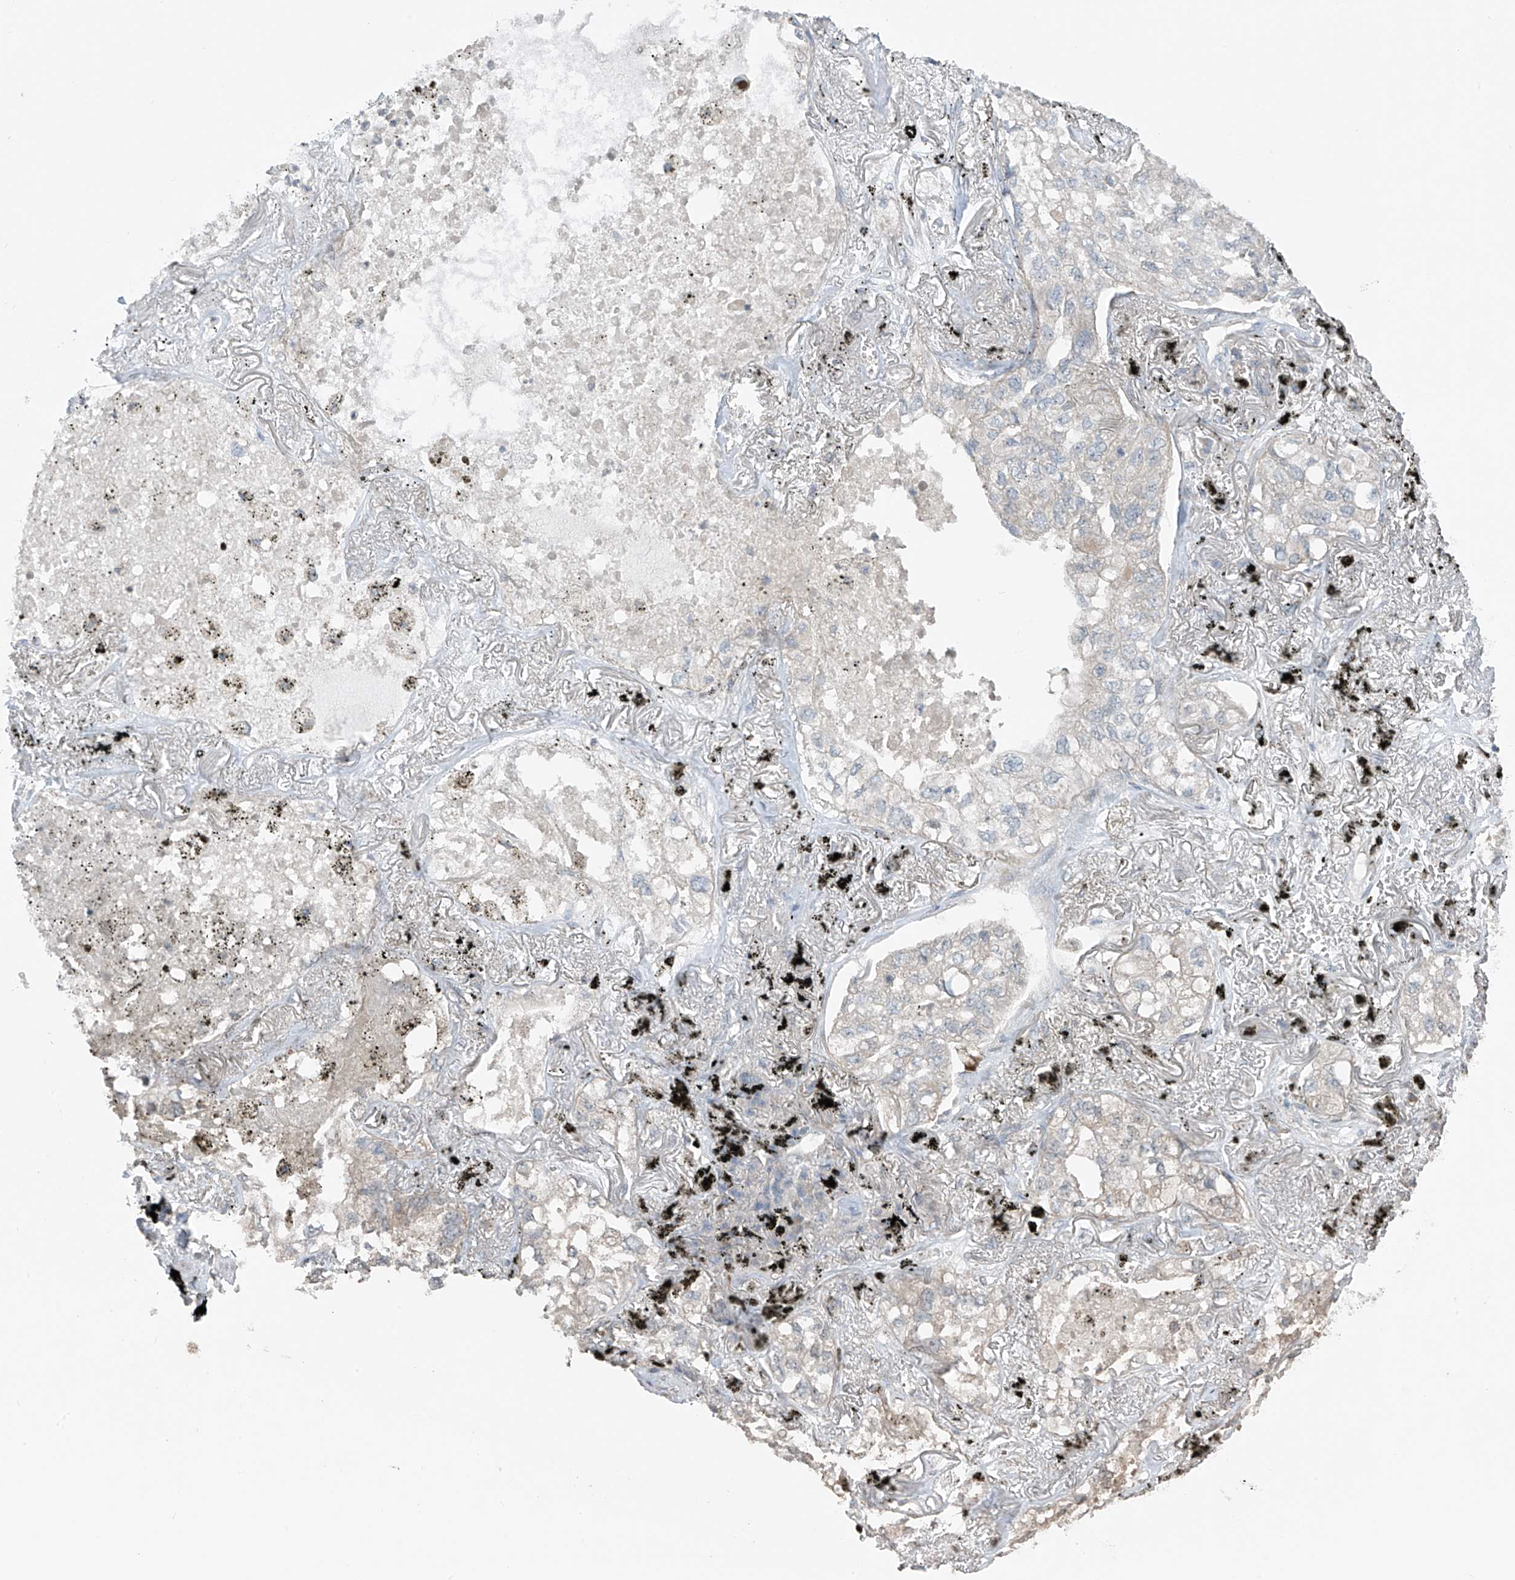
{"staining": {"intensity": "negative", "quantity": "none", "location": "none"}, "tissue": "lung cancer", "cell_type": "Tumor cells", "image_type": "cancer", "snomed": [{"axis": "morphology", "description": "Adenocarcinoma, NOS"}, {"axis": "topography", "description": "Lung"}], "caption": "There is no significant staining in tumor cells of lung cancer (adenocarcinoma). (Stains: DAB (3,3'-diaminobenzidine) IHC with hematoxylin counter stain, Microscopy: brightfield microscopy at high magnification).", "gene": "HOXA11", "patient": {"sex": "male", "age": 65}}